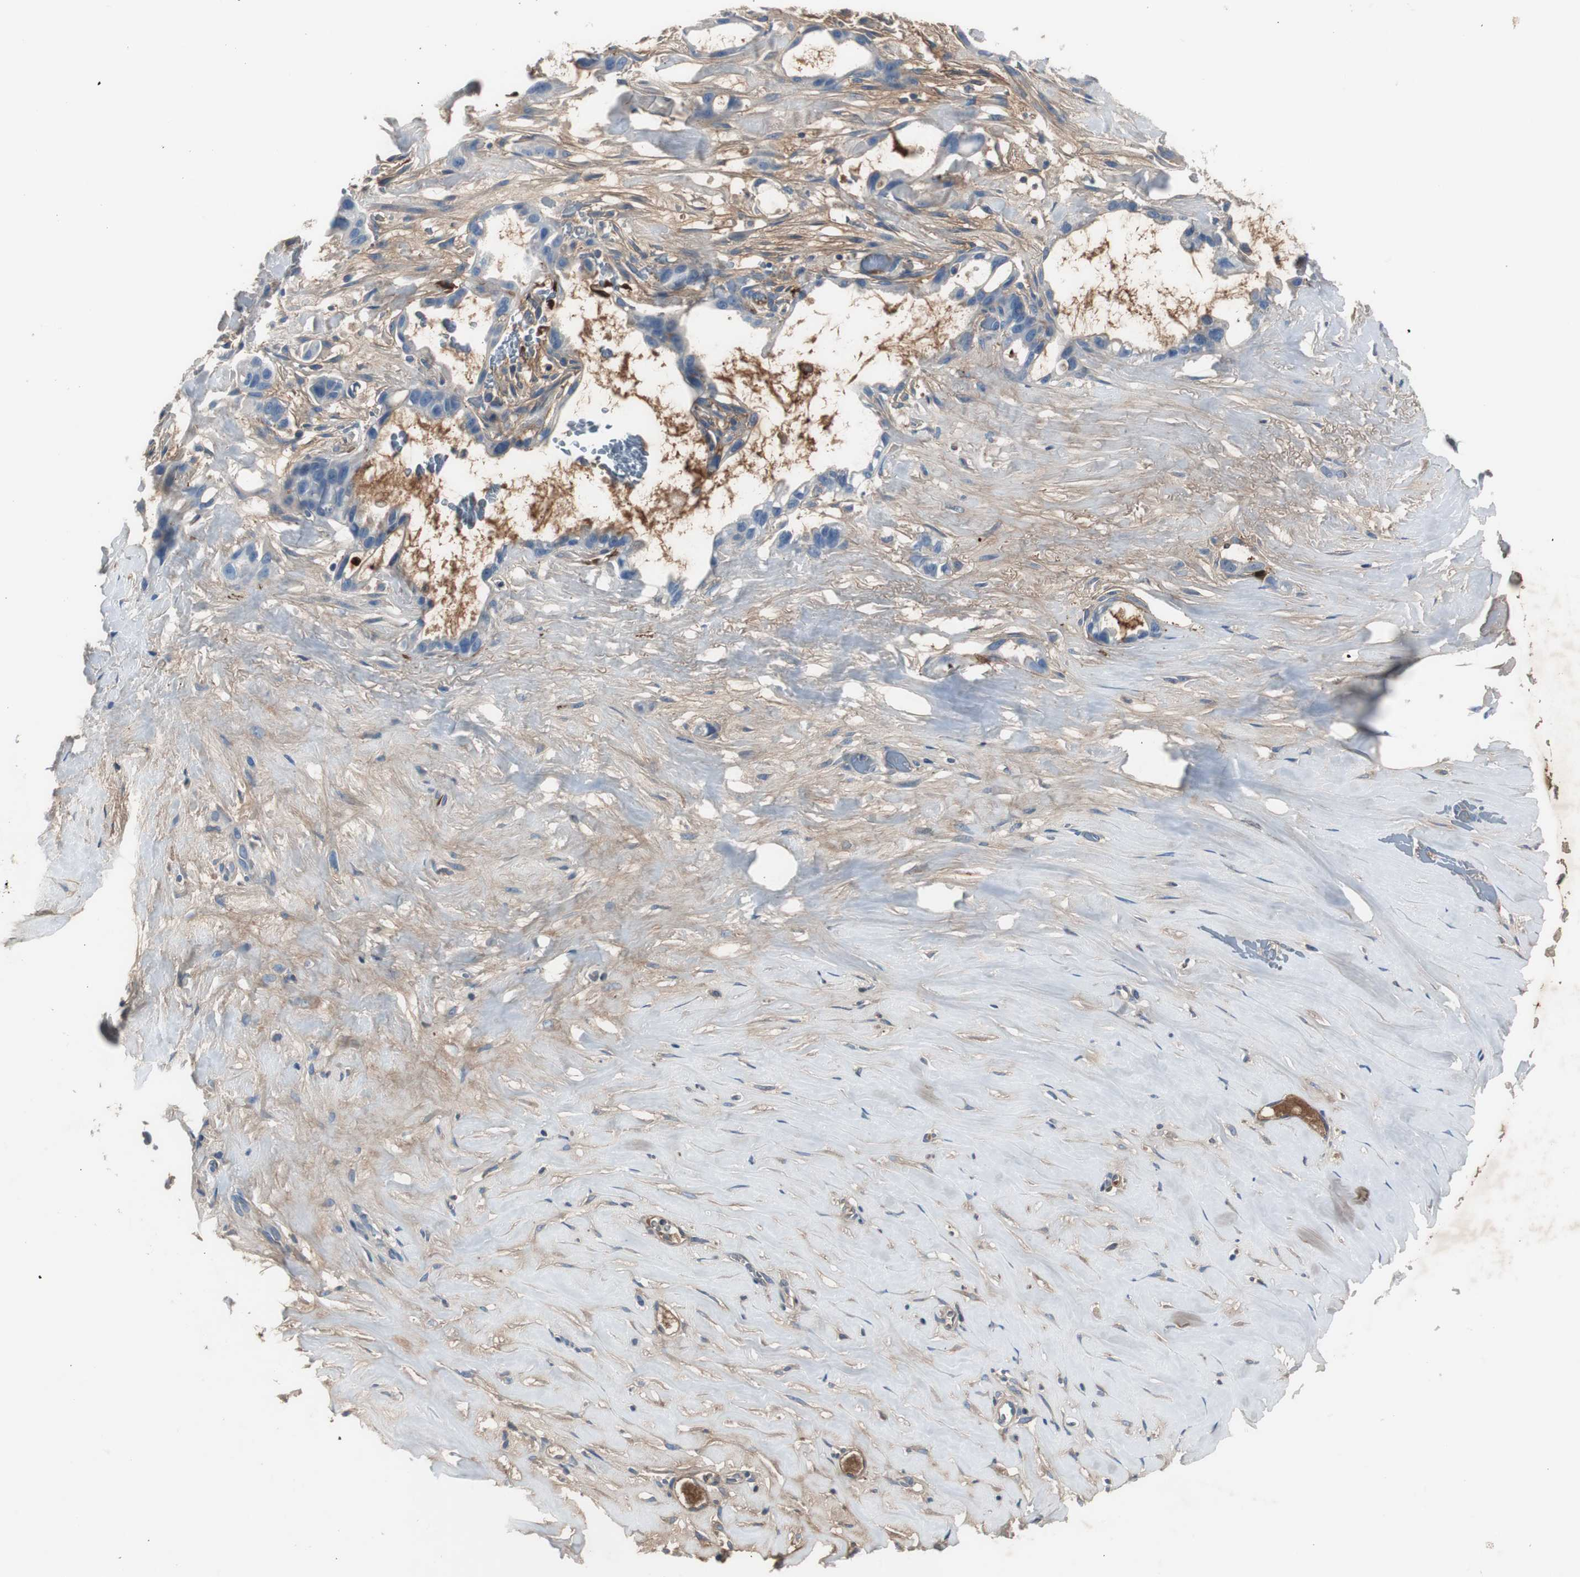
{"staining": {"intensity": "negative", "quantity": "none", "location": "none"}, "tissue": "liver cancer", "cell_type": "Tumor cells", "image_type": "cancer", "snomed": [{"axis": "morphology", "description": "Cholangiocarcinoma"}, {"axis": "topography", "description": "Liver"}], "caption": "An IHC micrograph of liver cancer is shown. There is no staining in tumor cells of liver cancer. (Brightfield microscopy of DAB immunohistochemistry at high magnification).", "gene": "SERPINF1", "patient": {"sex": "female", "age": 65}}